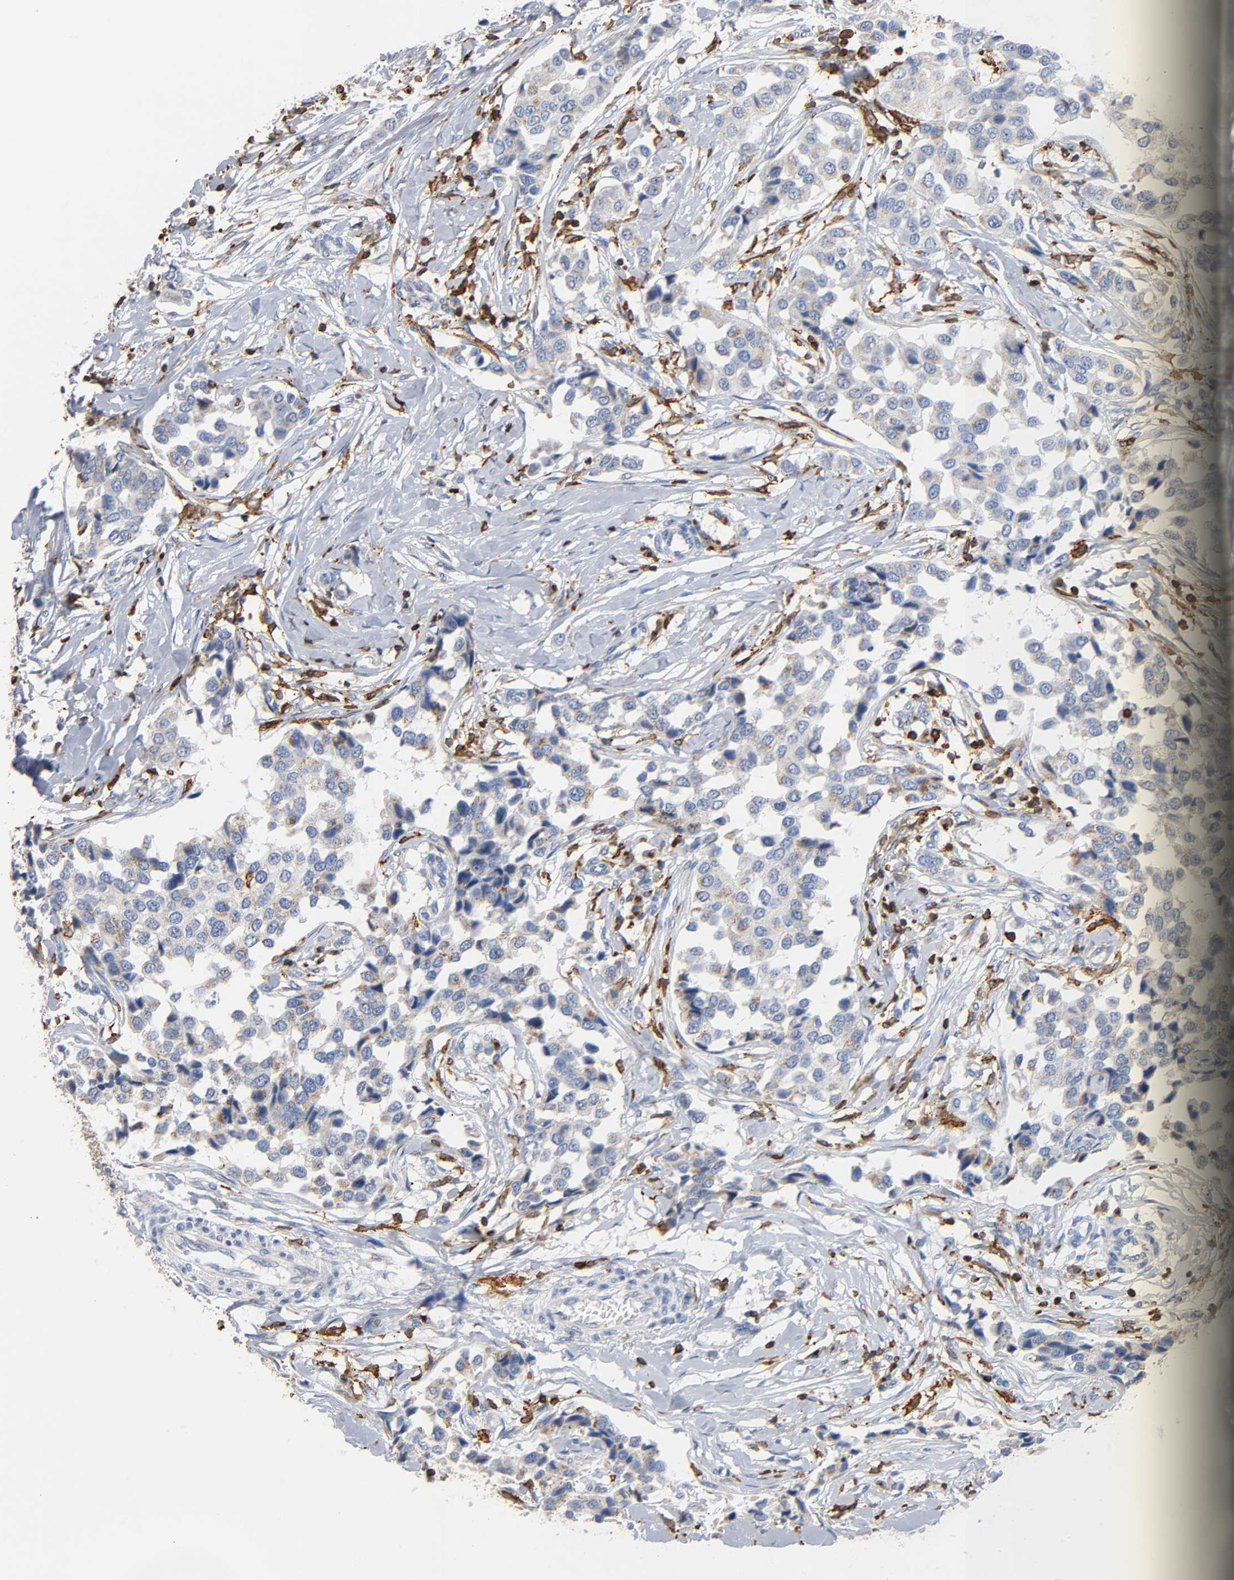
{"staining": {"intensity": "weak", "quantity": "25%-75%", "location": "cytoplasmic/membranous"}, "tissue": "breast cancer", "cell_type": "Tumor cells", "image_type": "cancer", "snomed": [{"axis": "morphology", "description": "Duct carcinoma"}, {"axis": "topography", "description": "Breast"}], "caption": "DAB (3,3'-diaminobenzidine) immunohistochemical staining of breast cancer (intraductal carcinoma) demonstrates weak cytoplasmic/membranous protein expression in about 25%-75% of tumor cells.", "gene": "CAPN10", "patient": {"sex": "female", "age": 80}}